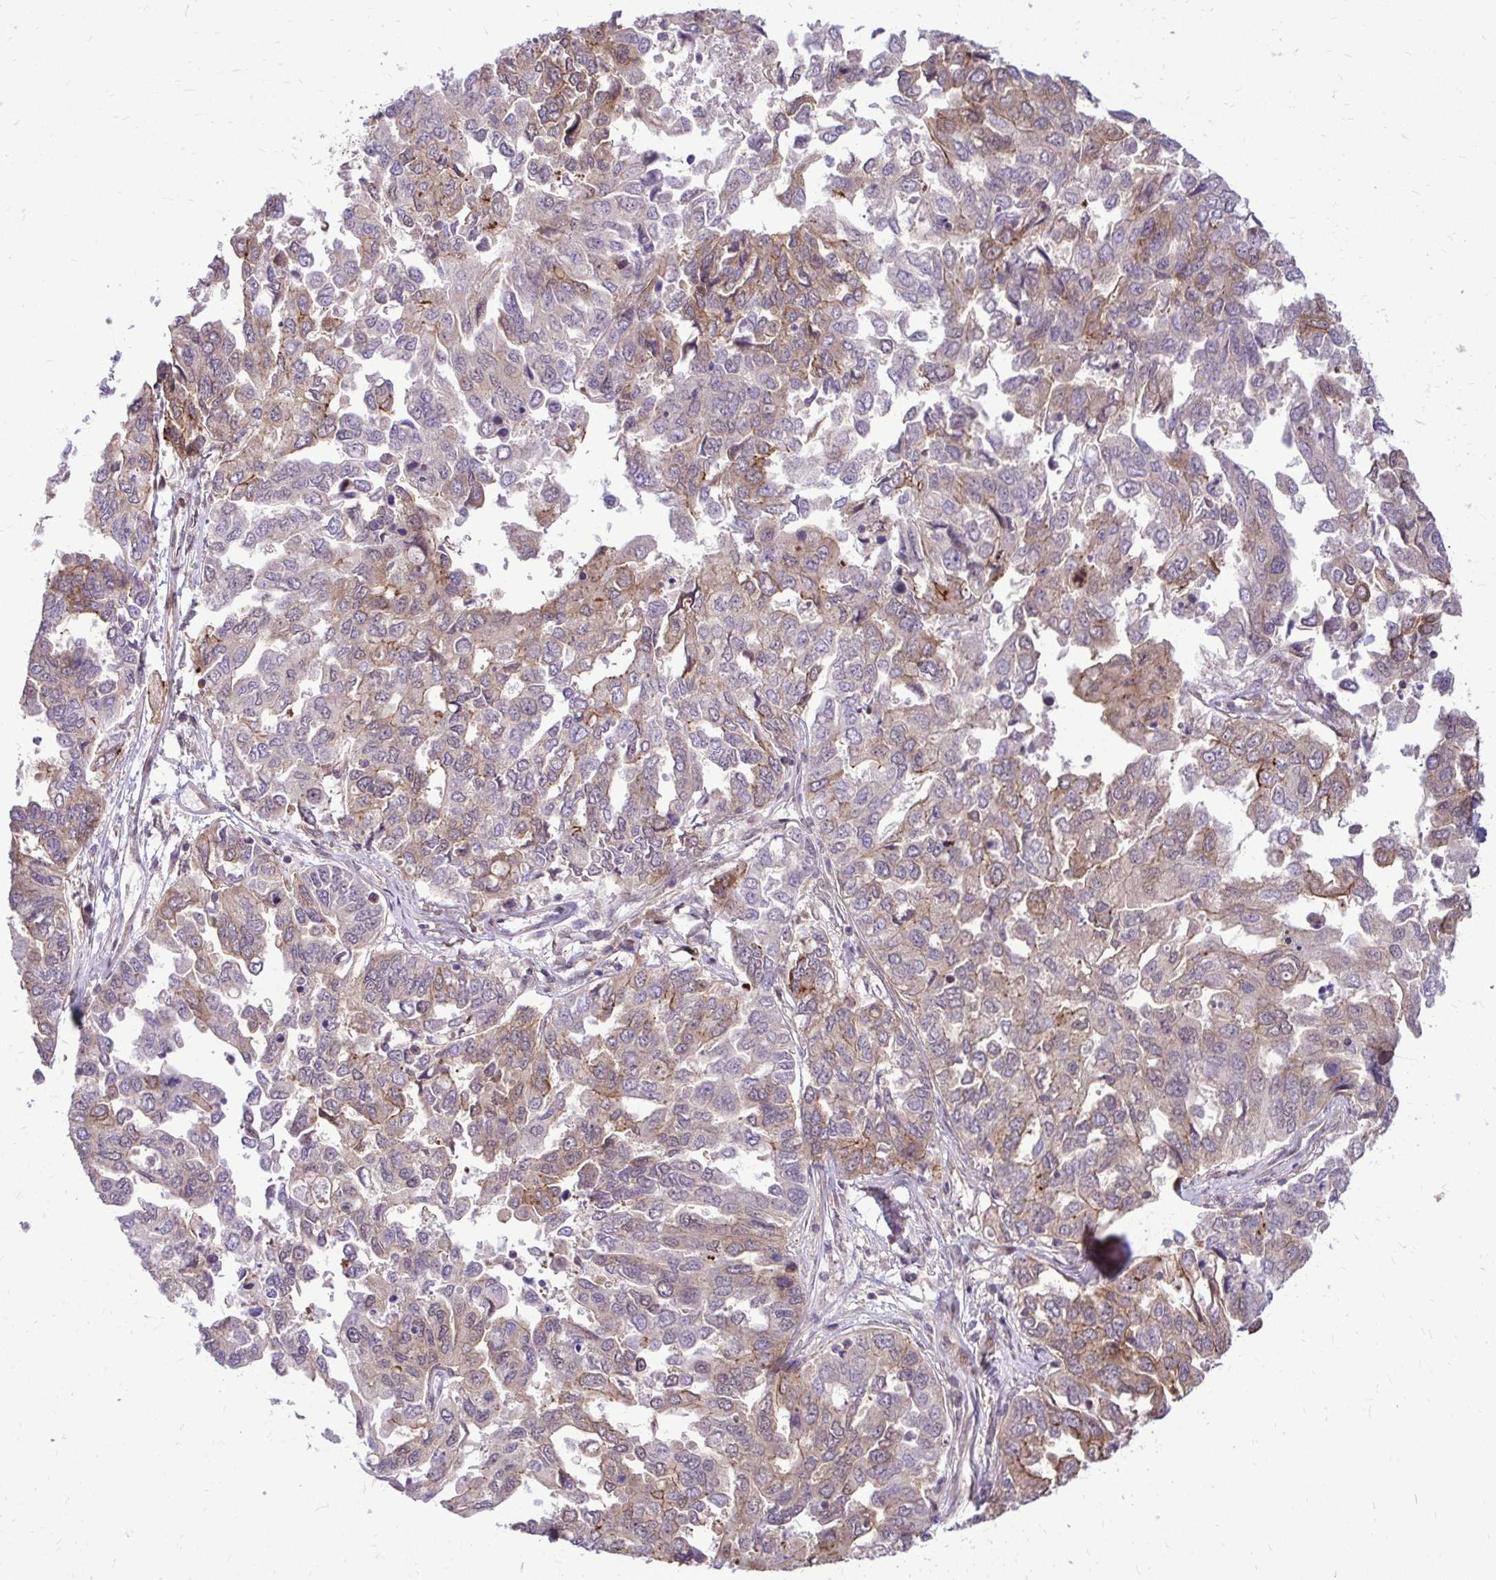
{"staining": {"intensity": "weak", "quantity": "25%-75%", "location": "cytoplasmic/membranous"}, "tissue": "ovarian cancer", "cell_type": "Tumor cells", "image_type": "cancer", "snomed": [{"axis": "morphology", "description": "Cystadenocarcinoma, serous, NOS"}, {"axis": "topography", "description": "Ovary"}], "caption": "The immunohistochemical stain highlights weak cytoplasmic/membranous positivity in tumor cells of ovarian serous cystadenocarcinoma tissue.", "gene": "TRIP6", "patient": {"sex": "female", "age": 53}}